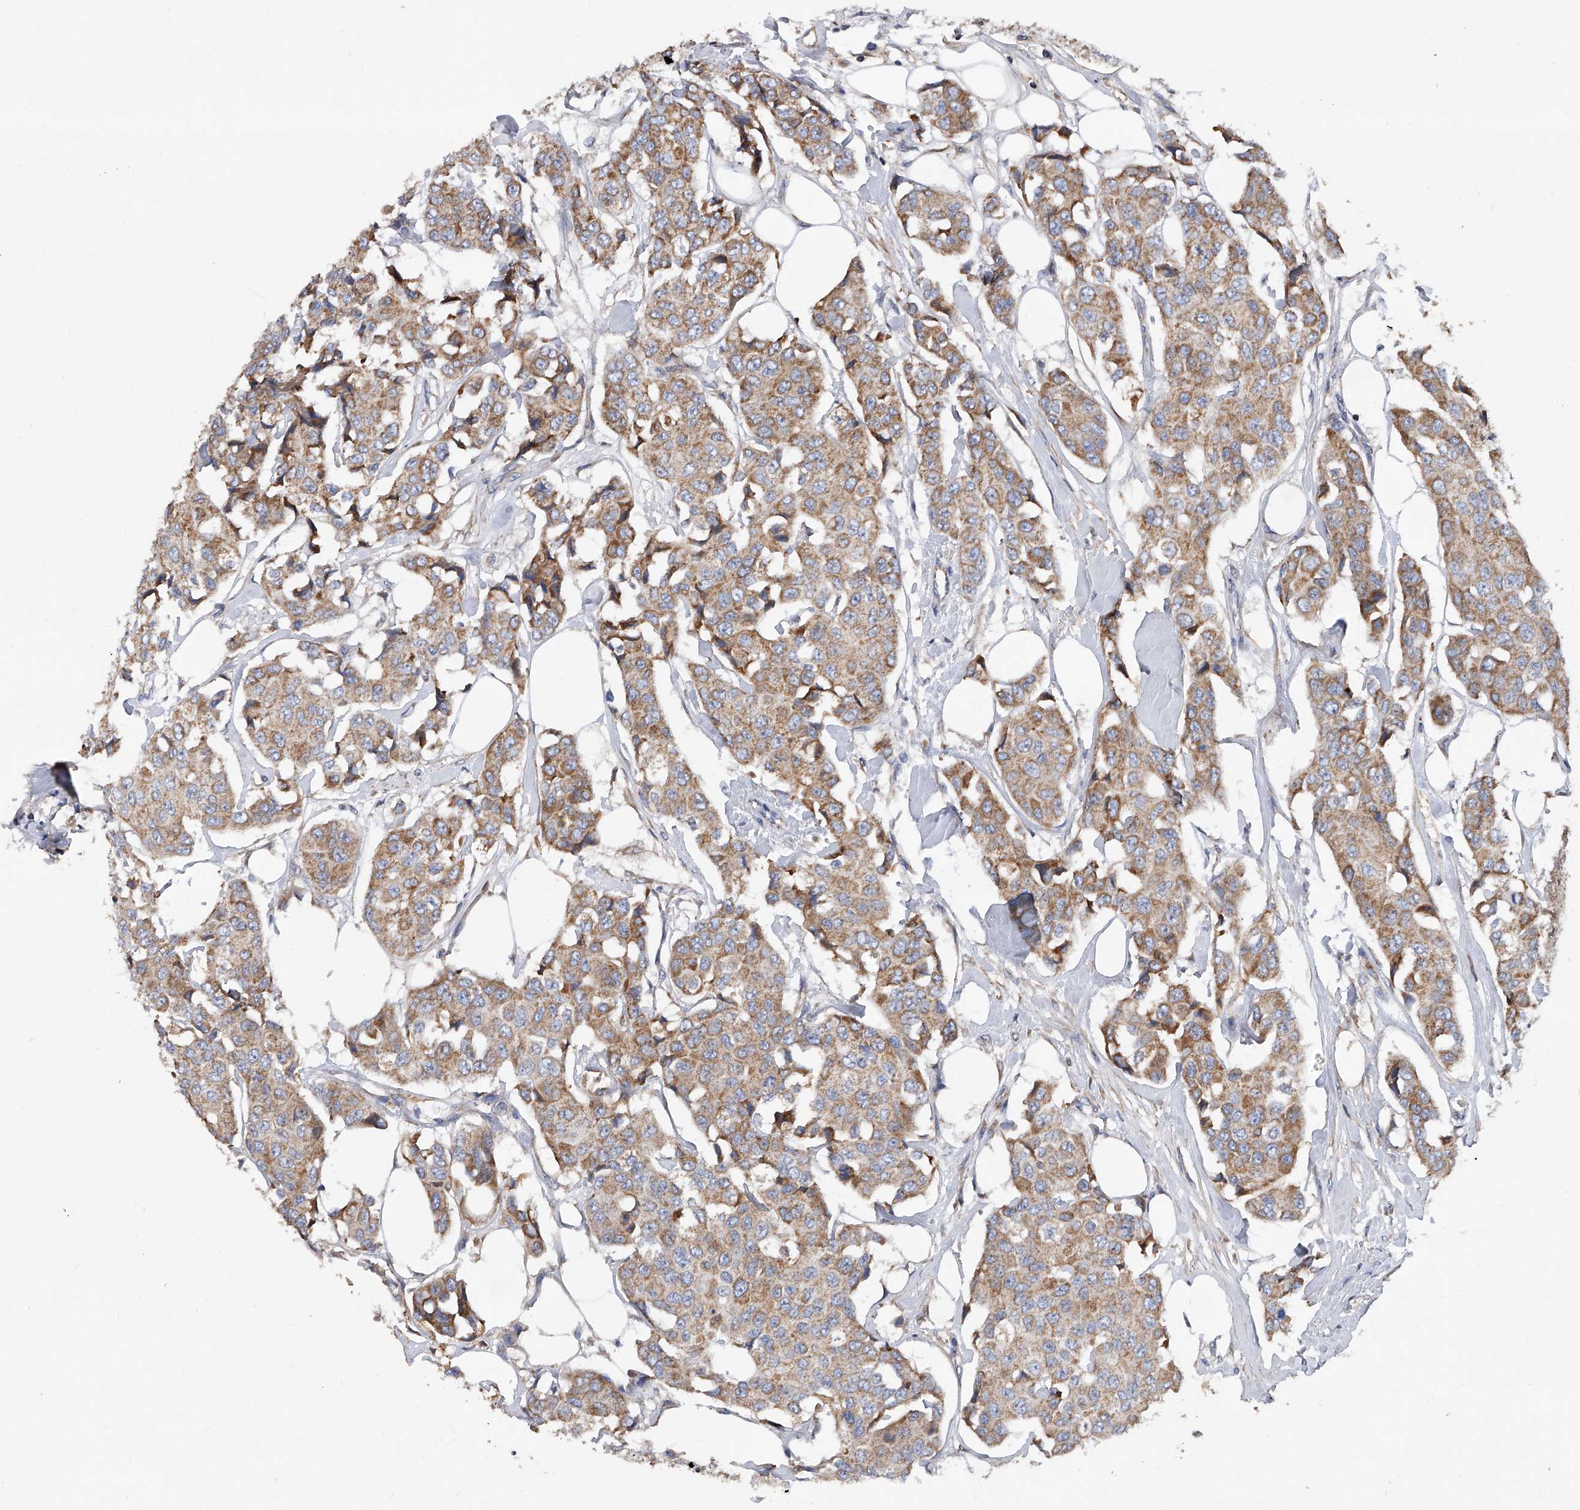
{"staining": {"intensity": "moderate", "quantity": ">75%", "location": "cytoplasmic/membranous"}, "tissue": "breast cancer", "cell_type": "Tumor cells", "image_type": "cancer", "snomed": [{"axis": "morphology", "description": "Duct carcinoma"}, {"axis": "topography", "description": "Breast"}], "caption": "IHC photomicrograph of neoplastic tissue: human breast cancer (invasive ductal carcinoma) stained using immunohistochemistry reveals medium levels of moderate protein expression localized specifically in the cytoplasmic/membranous of tumor cells, appearing as a cytoplasmic/membranous brown color.", "gene": "PDSS2", "patient": {"sex": "female", "age": 80}}